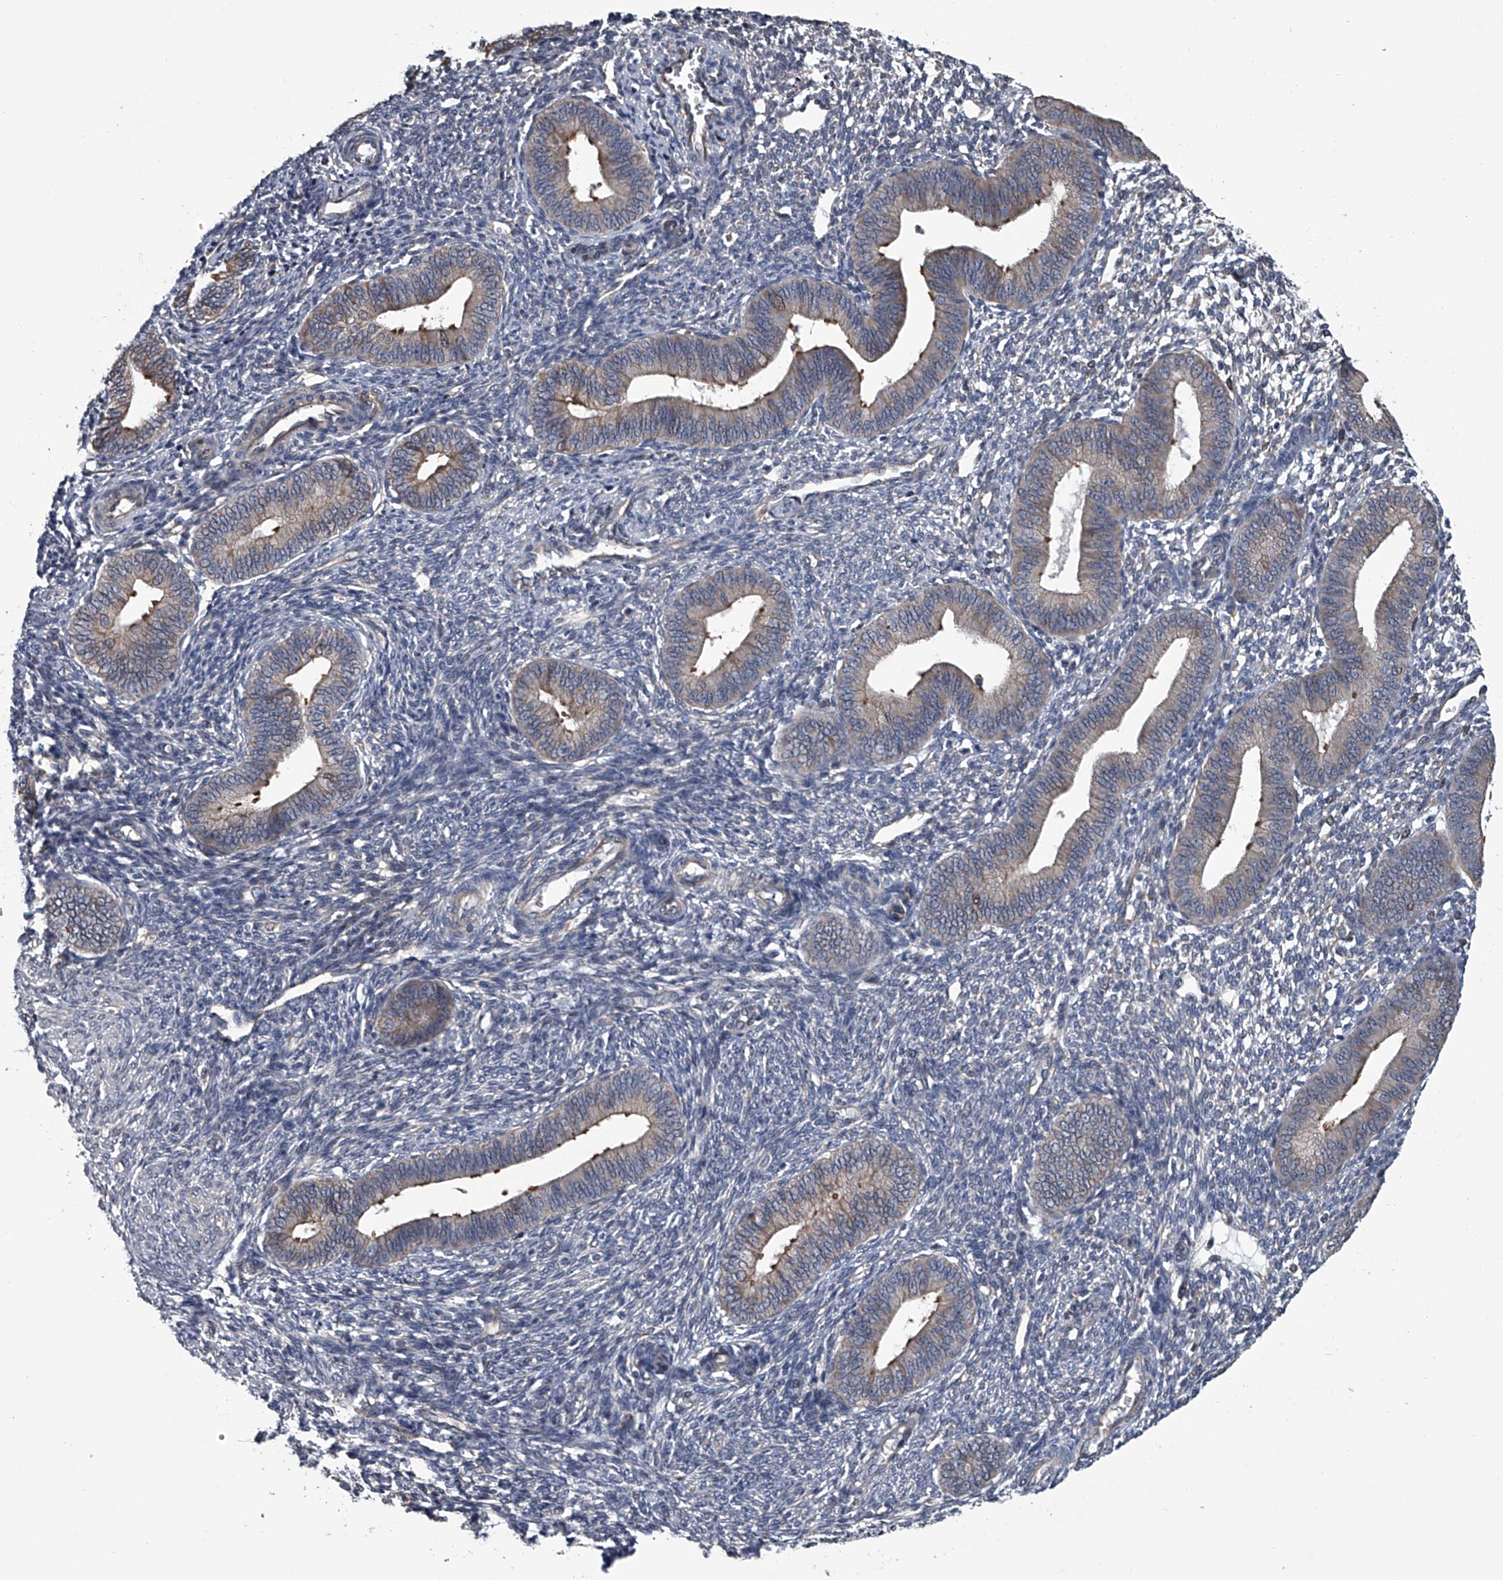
{"staining": {"intensity": "negative", "quantity": "none", "location": "none"}, "tissue": "endometrium", "cell_type": "Cells in endometrial stroma", "image_type": "normal", "snomed": [{"axis": "morphology", "description": "Normal tissue, NOS"}, {"axis": "topography", "description": "Endometrium"}], "caption": "The image demonstrates no staining of cells in endometrial stroma in unremarkable endometrium.", "gene": "ABCG1", "patient": {"sex": "female", "age": 46}}